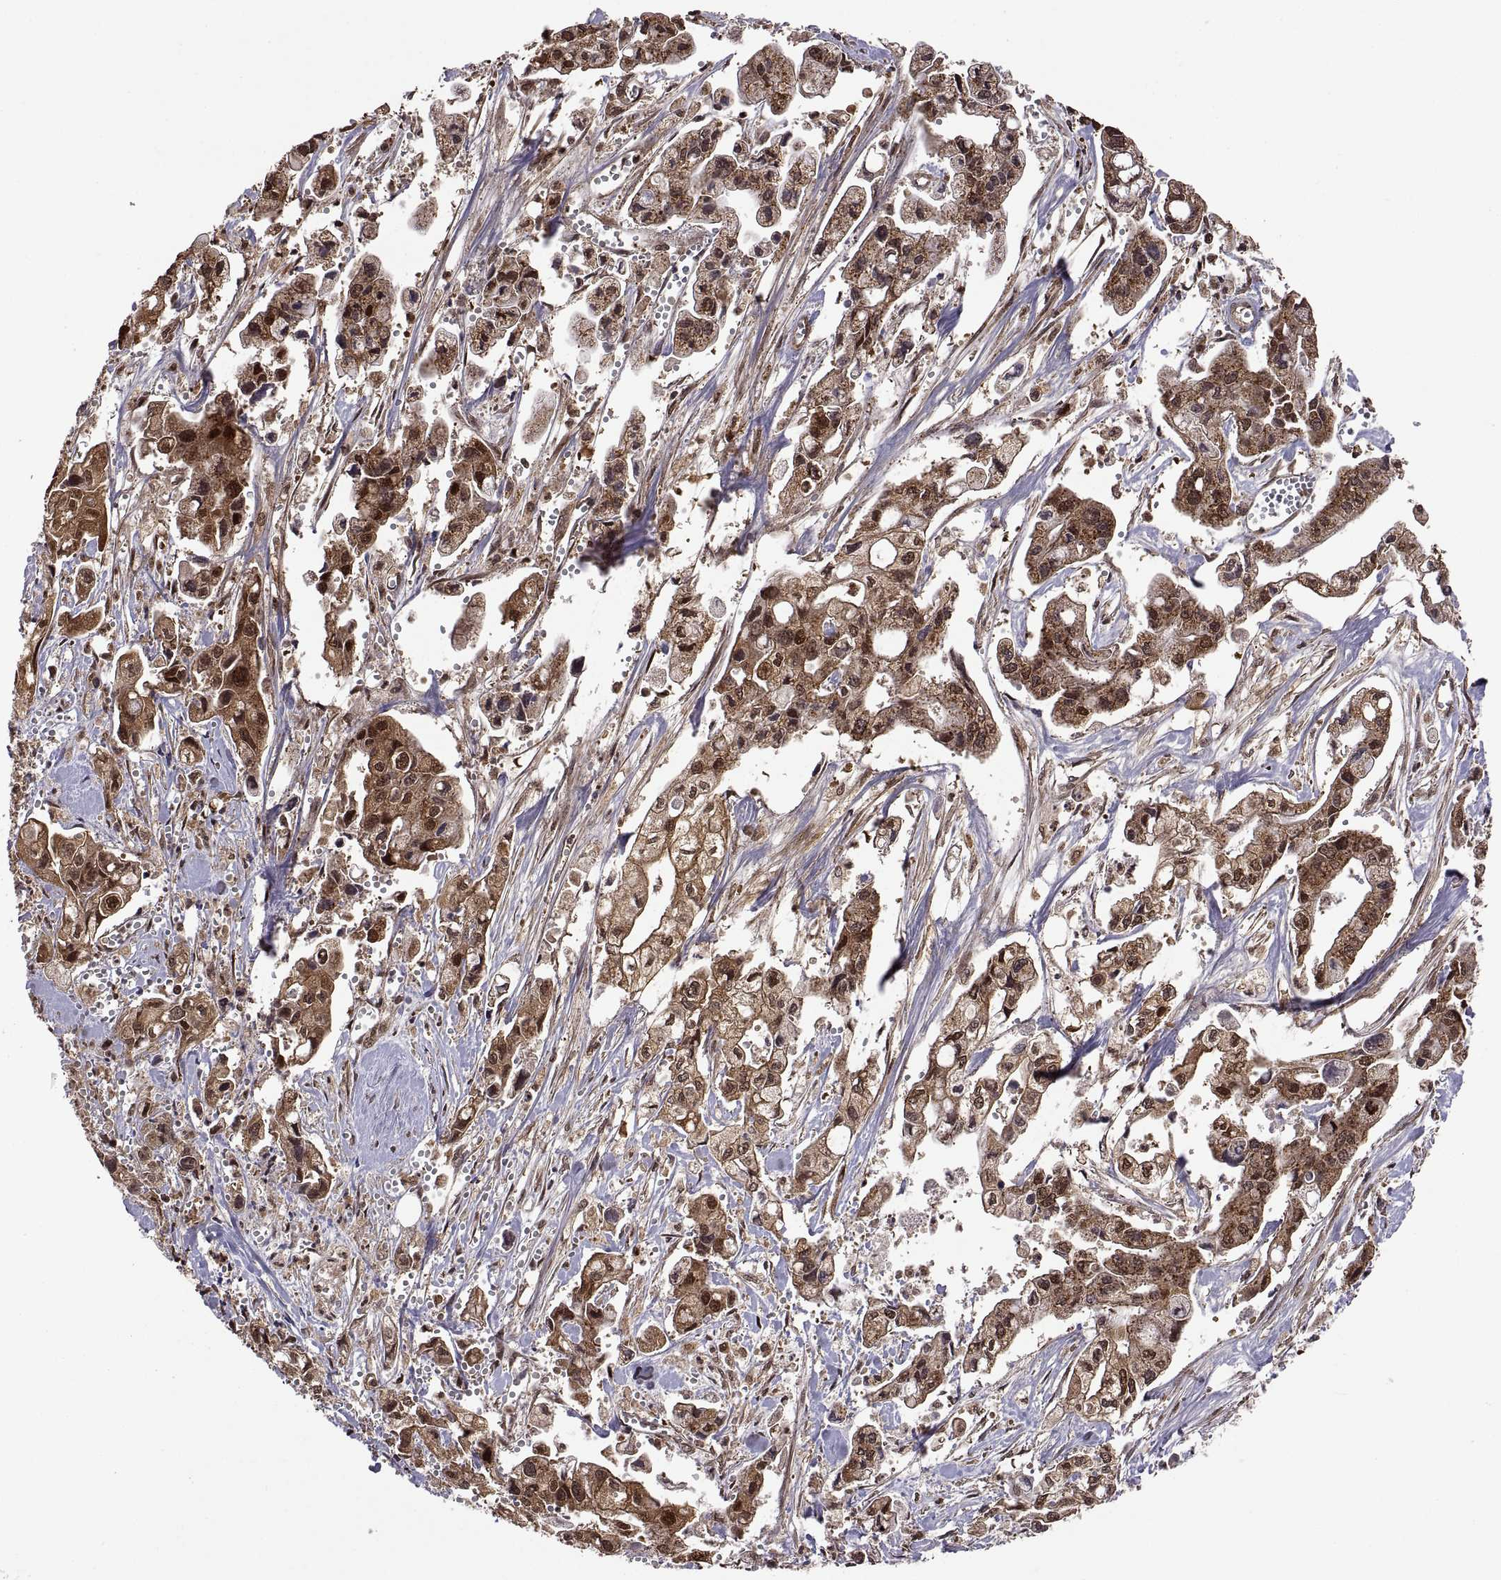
{"staining": {"intensity": "strong", "quantity": "25%-75%", "location": "cytoplasmic/membranous,nuclear"}, "tissue": "pancreatic cancer", "cell_type": "Tumor cells", "image_type": "cancer", "snomed": [{"axis": "morphology", "description": "Adenocarcinoma, NOS"}, {"axis": "topography", "description": "Pancreas"}], "caption": "DAB immunohistochemical staining of pancreatic adenocarcinoma reveals strong cytoplasmic/membranous and nuclear protein staining in approximately 25%-75% of tumor cells.", "gene": "ZNRF2", "patient": {"sex": "male", "age": 70}}